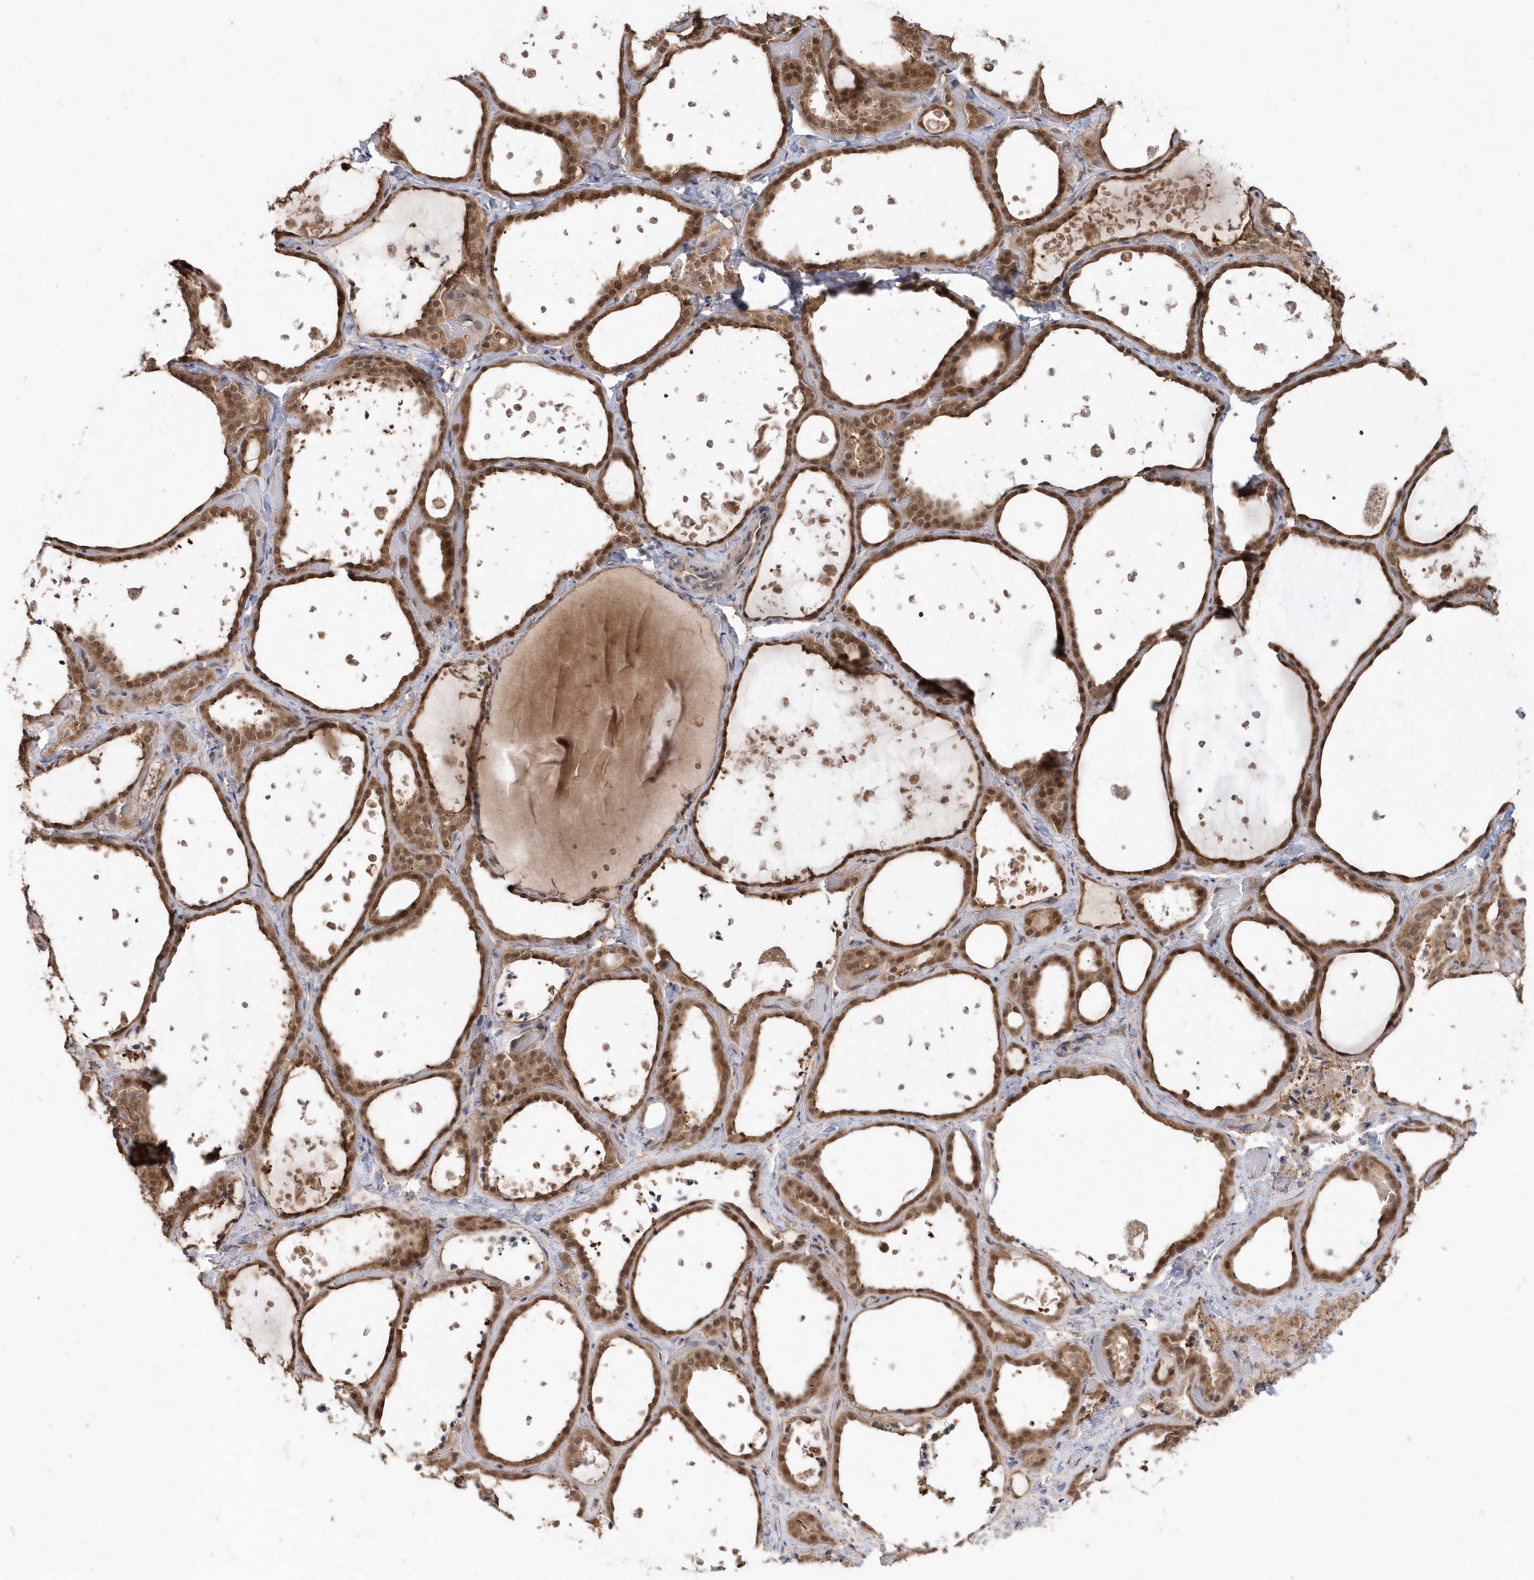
{"staining": {"intensity": "moderate", "quantity": ">75%", "location": "cytoplasmic/membranous,nuclear"}, "tissue": "thyroid gland", "cell_type": "Glandular cells", "image_type": "normal", "snomed": [{"axis": "morphology", "description": "Normal tissue, NOS"}, {"axis": "topography", "description": "Thyroid gland"}], "caption": "Thyroid gland stained for a protein reveals moderate cytoplasmic/membranous,nuclear positivity in glandular cells. (brown staining indicates protein expression, while blue staining denotes nuclei).", "gene": "RPEL1", "patient": {"sex": "female", "age": 44}}